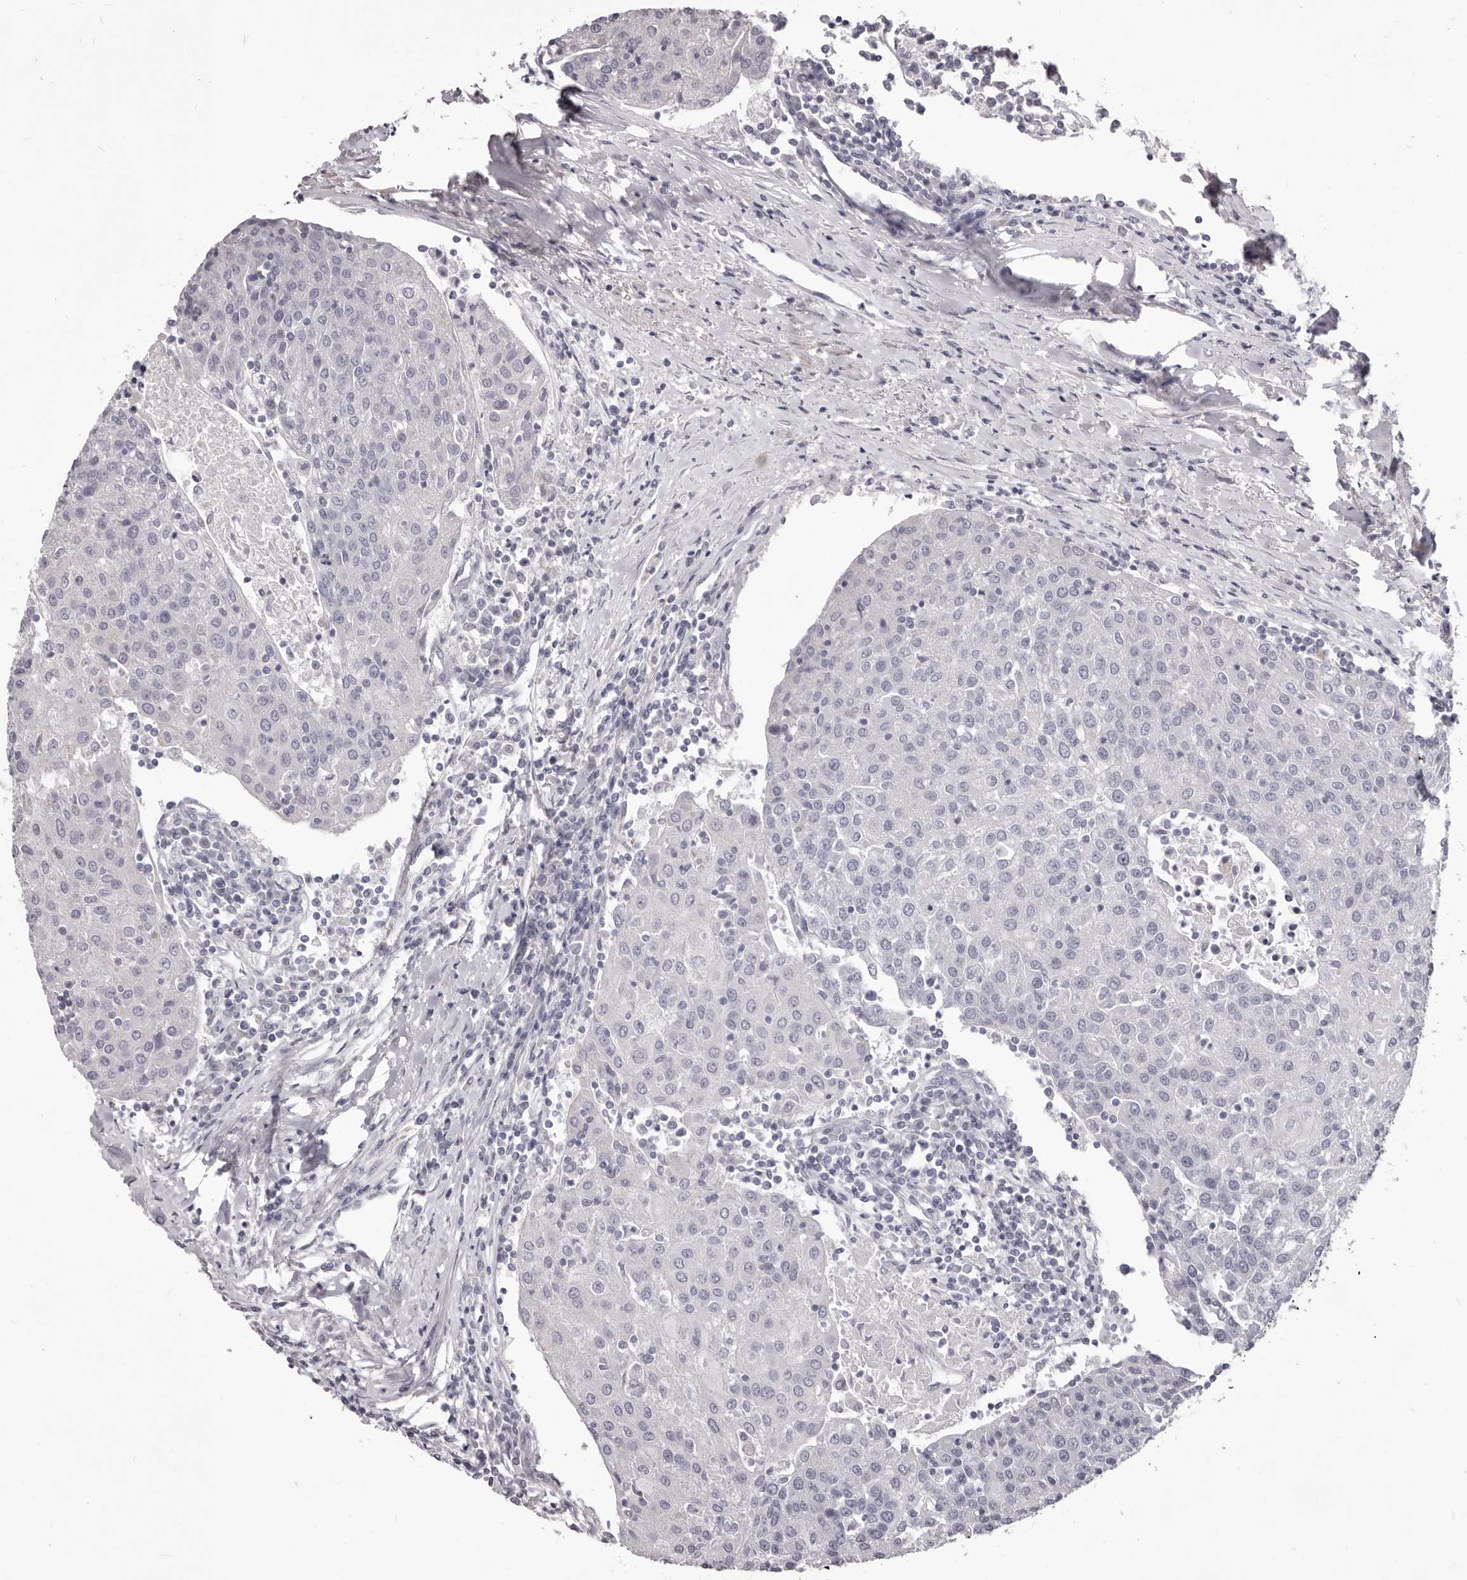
{"staining": {"intensity": "negative", "quantity": "none", "location": "none"}, "tissue": "urothelial cancer", "cell_type": "Tumor cells", "image_type": "cancer", "snomed": [{"axis": "morphology", "description": "Urothelial carcinoma, High grade"}, {"axis": "topography", "description": "Urinary bladder"}], "caption": "IHC micrograph of urothelial carcinoma (high-grade) stained for a protein (brown), which demonstrates no expression in tumor cells.", "gene": "PRMT2", "patient": {"sex": "female", "age": 85}}